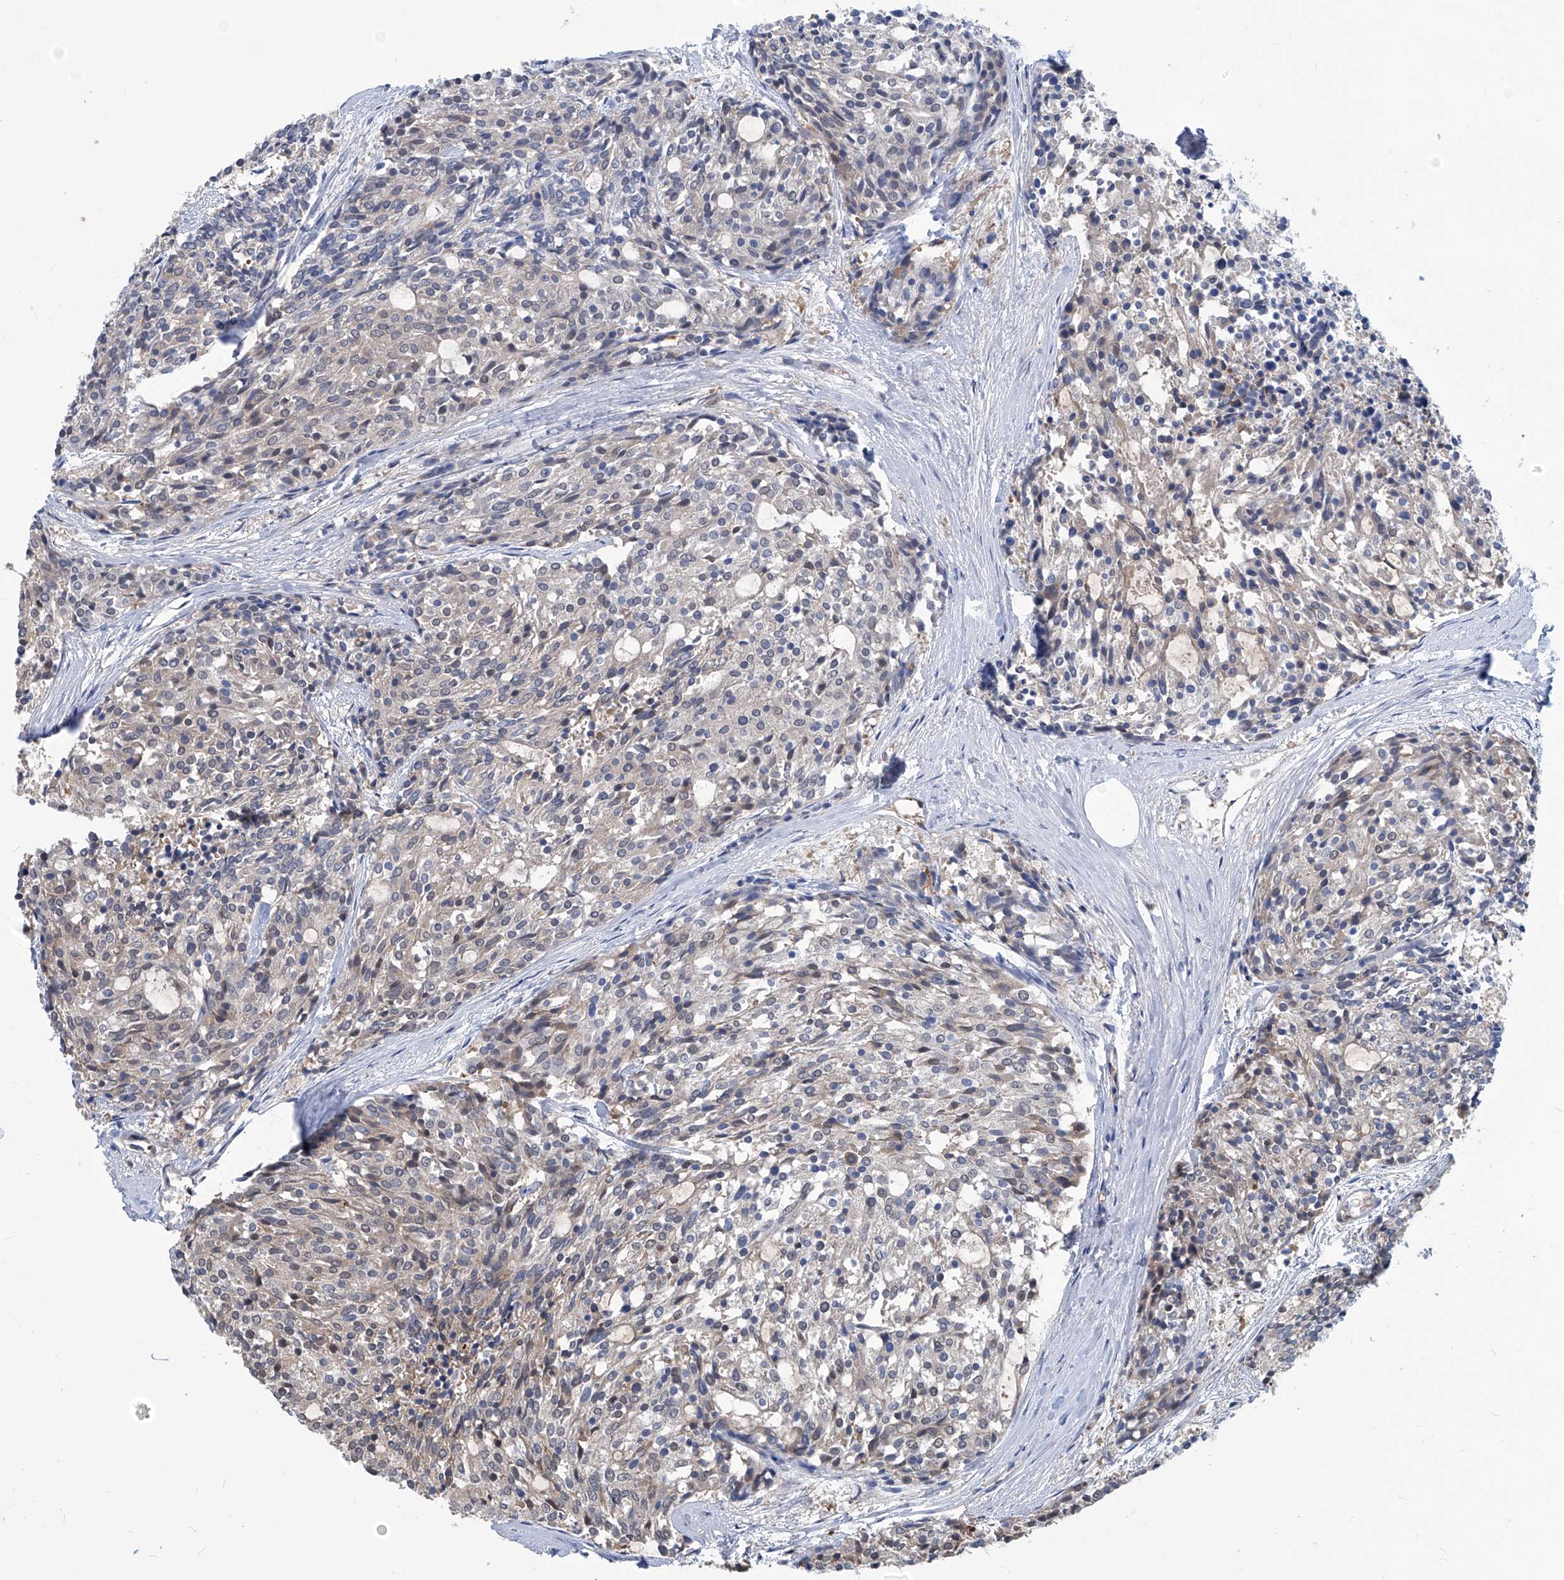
{"staining": {"intensity": "negative", "quantity": "none", "location": "none"}, "tissue": "carcinoid", "cell_type": "Tumor cells", "image_type": "cancer", "snomed": [{"axis": "morphology", "description": "Carcinoid, malignant, NOS"}, {"axis": "topography", "description": "Pancreas"}], "caption": "IHC photomicrograph of carcinoid stained for a protein (brown), which reveals no expression in tumor cells.", "gene": "PSMB1", "patient": {"sex": "female", "age": 54}}